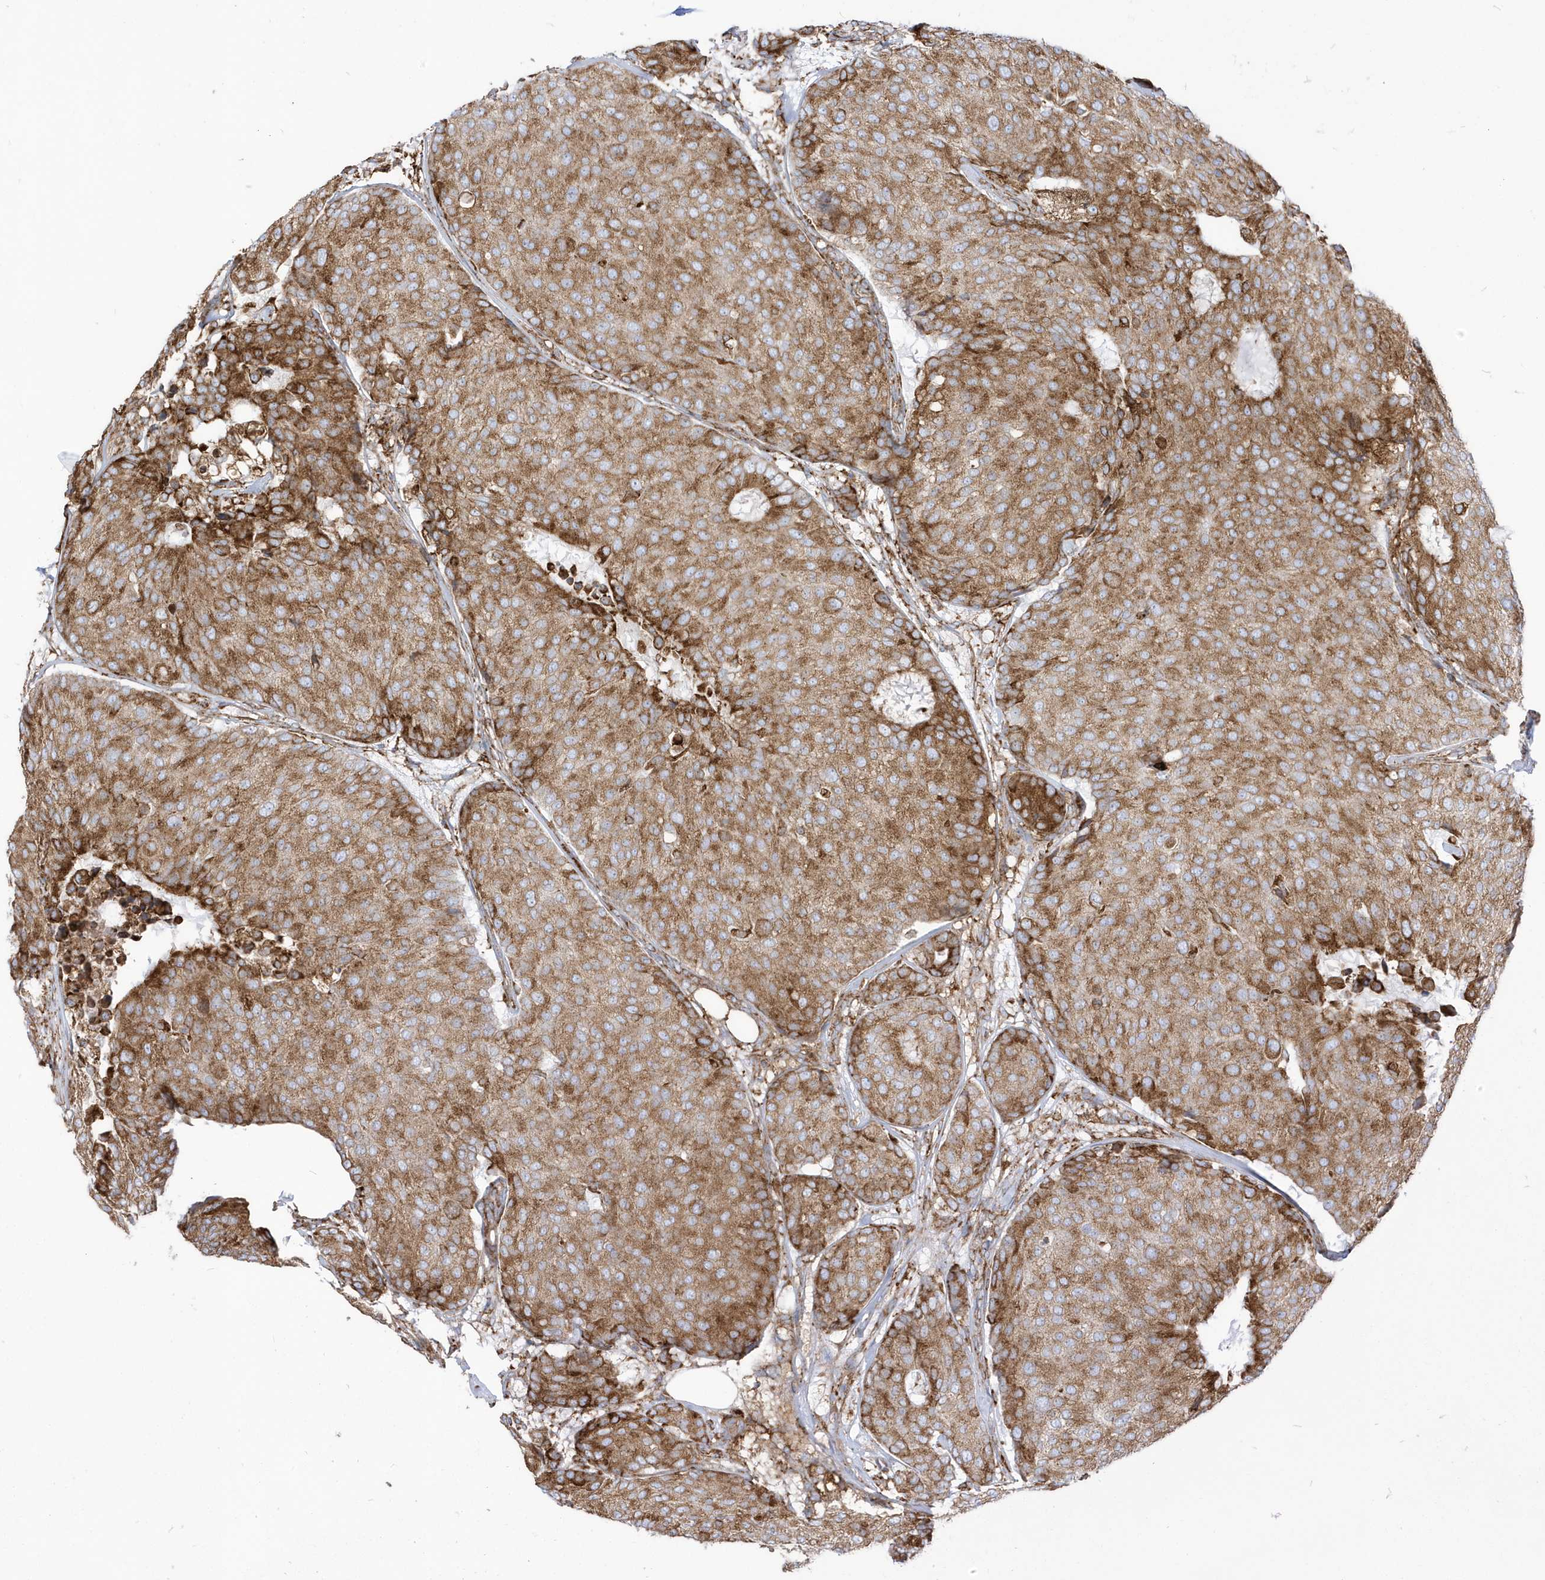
{"staining": {"intensity": "moderate", "quantity": ">75%", "location": "cytoplasmic/membranous"}, "tissue": "breast cancer", "cell_type": "Tumor cells", "image_type": "cancer", "snomed": [{"axis": "morphology", "description": "Duct carcinoma"}, {"axis": "topography", "description": "Breast"}], "caption": "Immunohistochemistry (IHC) photomicrograph of breast cancer (infiltrating ductal carcinoma) stained for a protein (brown), which exhibits medium levels of moderate cytoplasmic/membranous positivity in about >75% of tumor cells.", "gene": "PDIA6", "patient": {"sex": "female", "age": 75}}